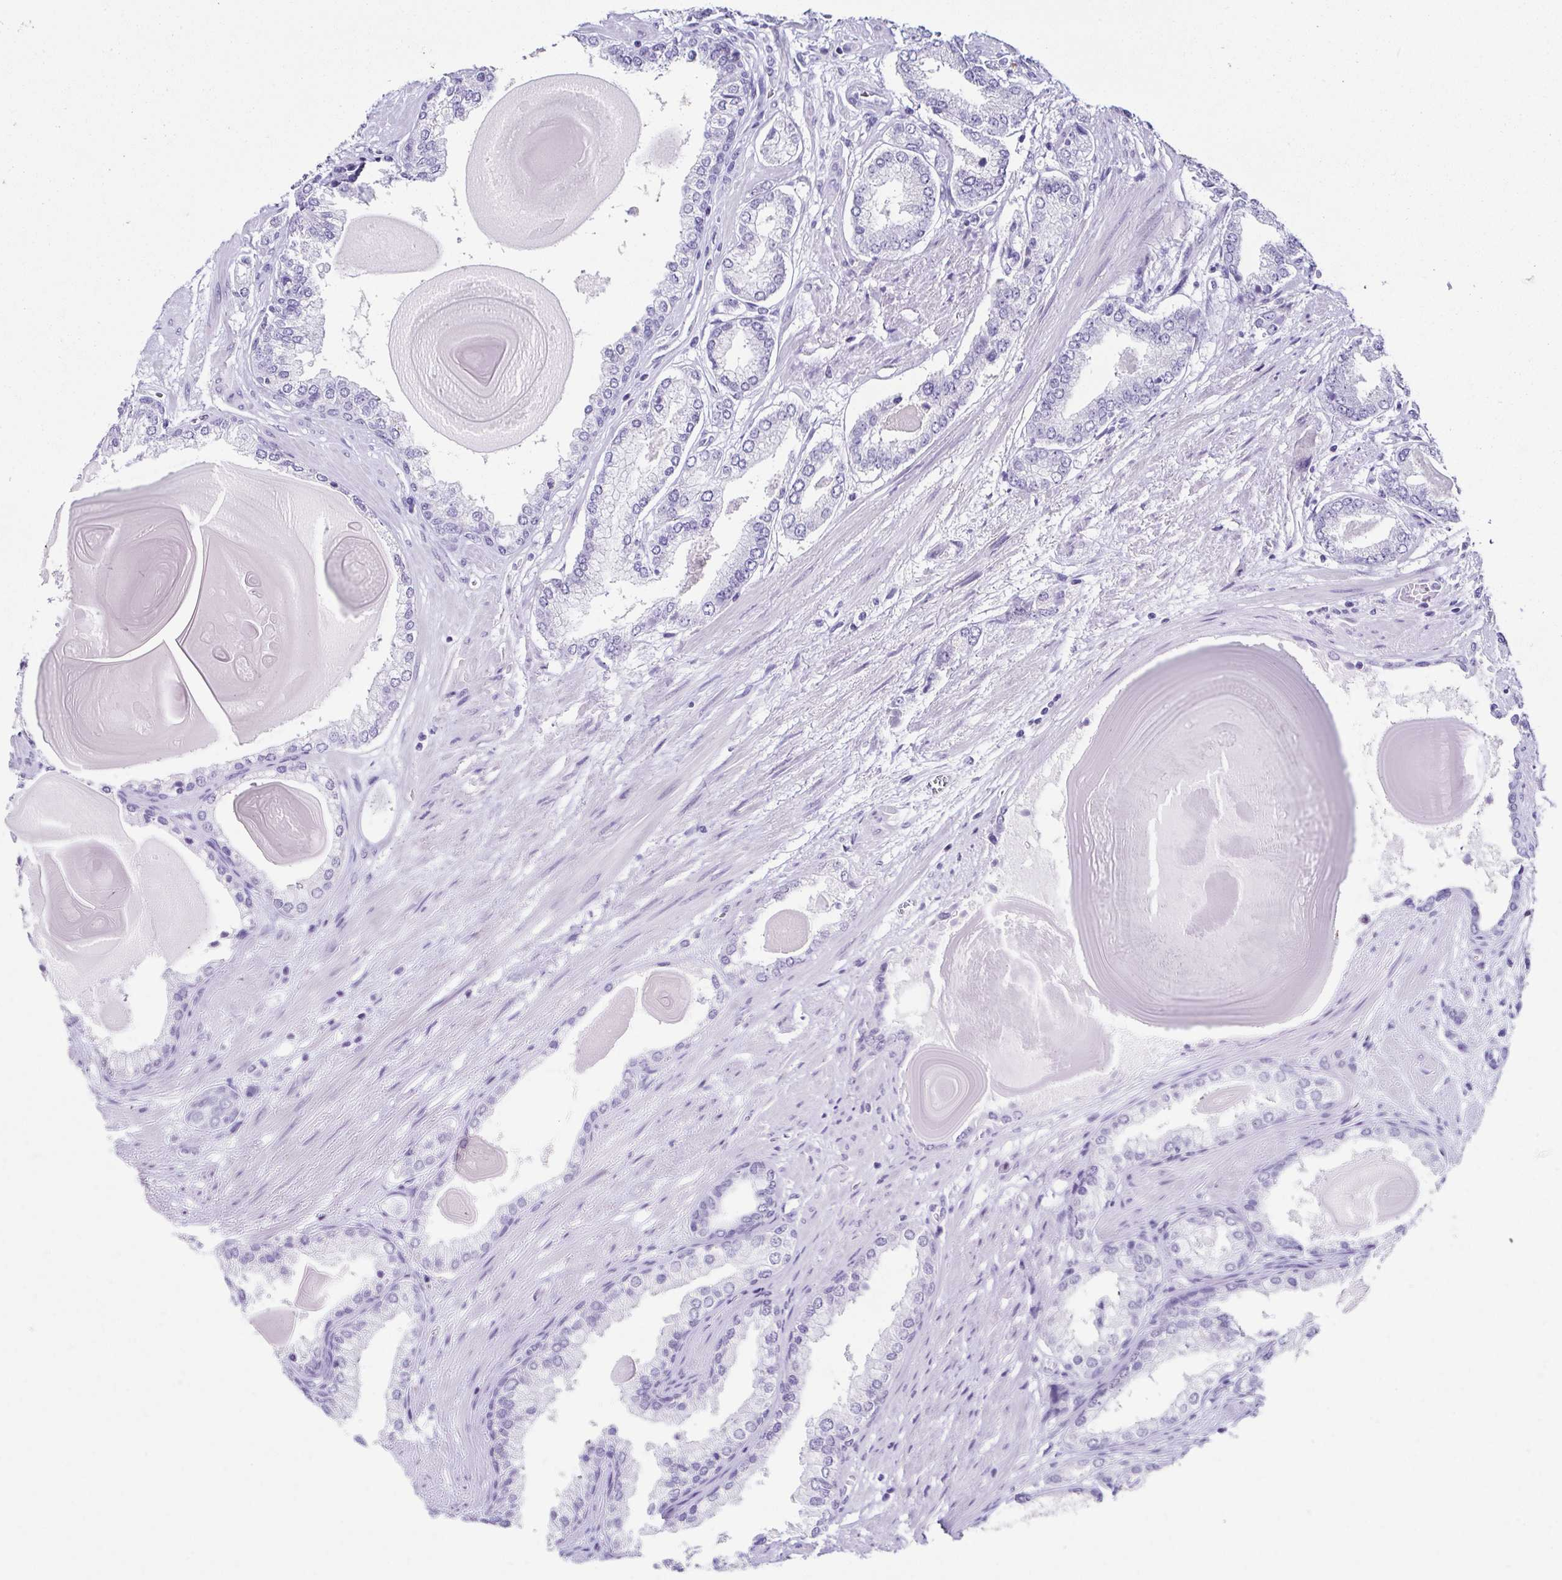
{"staining": {"intensity": "negative", "quantity": "none", "location": "none"}, "tissue": "prostate cancer", "cell_type": "Tumor cells", "image_type": "cancer", "snomed": [{"axis": "morphology", "description": "Adenocarcinoma, Low grade"}, {"axis": "topography", "description": "Prostate"}], "caption": "Tumor cells are negative for protein expression in human prostate cancer.", "gene": "TNNT2", "patient": {"sex": "male", "age": 64}}